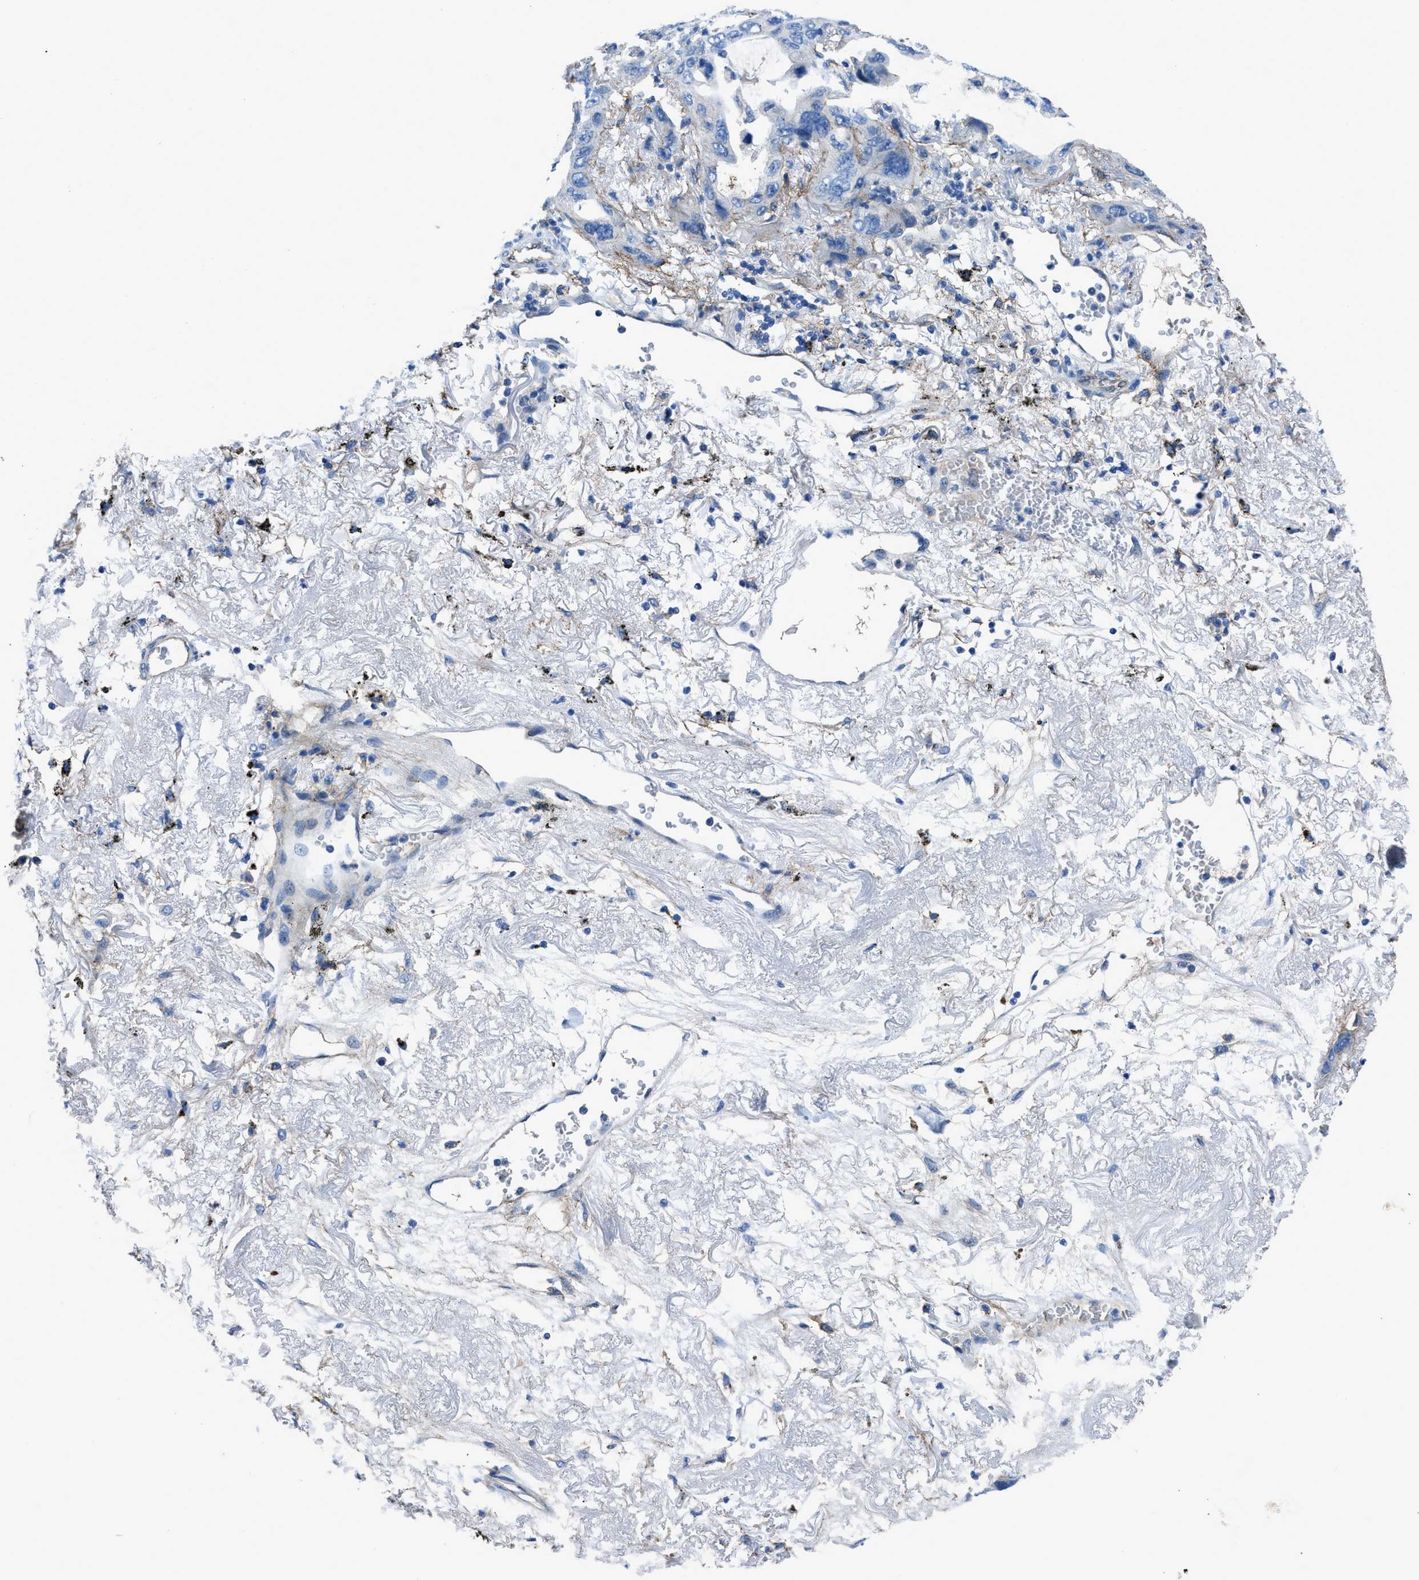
{"staining": {"intensity": "weak", "quantity": "<25%", "location": "cytoplasmic/membranous"}, "tissue": "lung cancer", "cell_type": "Tumor cells", "image_type": "cancer", "snomed": [{"axis": "morphology", "description": "Squamous cell carcinoma, NOS"}, {"axis": "topography", "description": "Lung"}], "caption": "A high-resolution histopathology image shows IHC staining of lung cancer (squamous cell carcinoma), which reveals no significant expression in tumor cells.", "gene": "PTGFRN", "patient": {"sex": "female", "age": 73}}